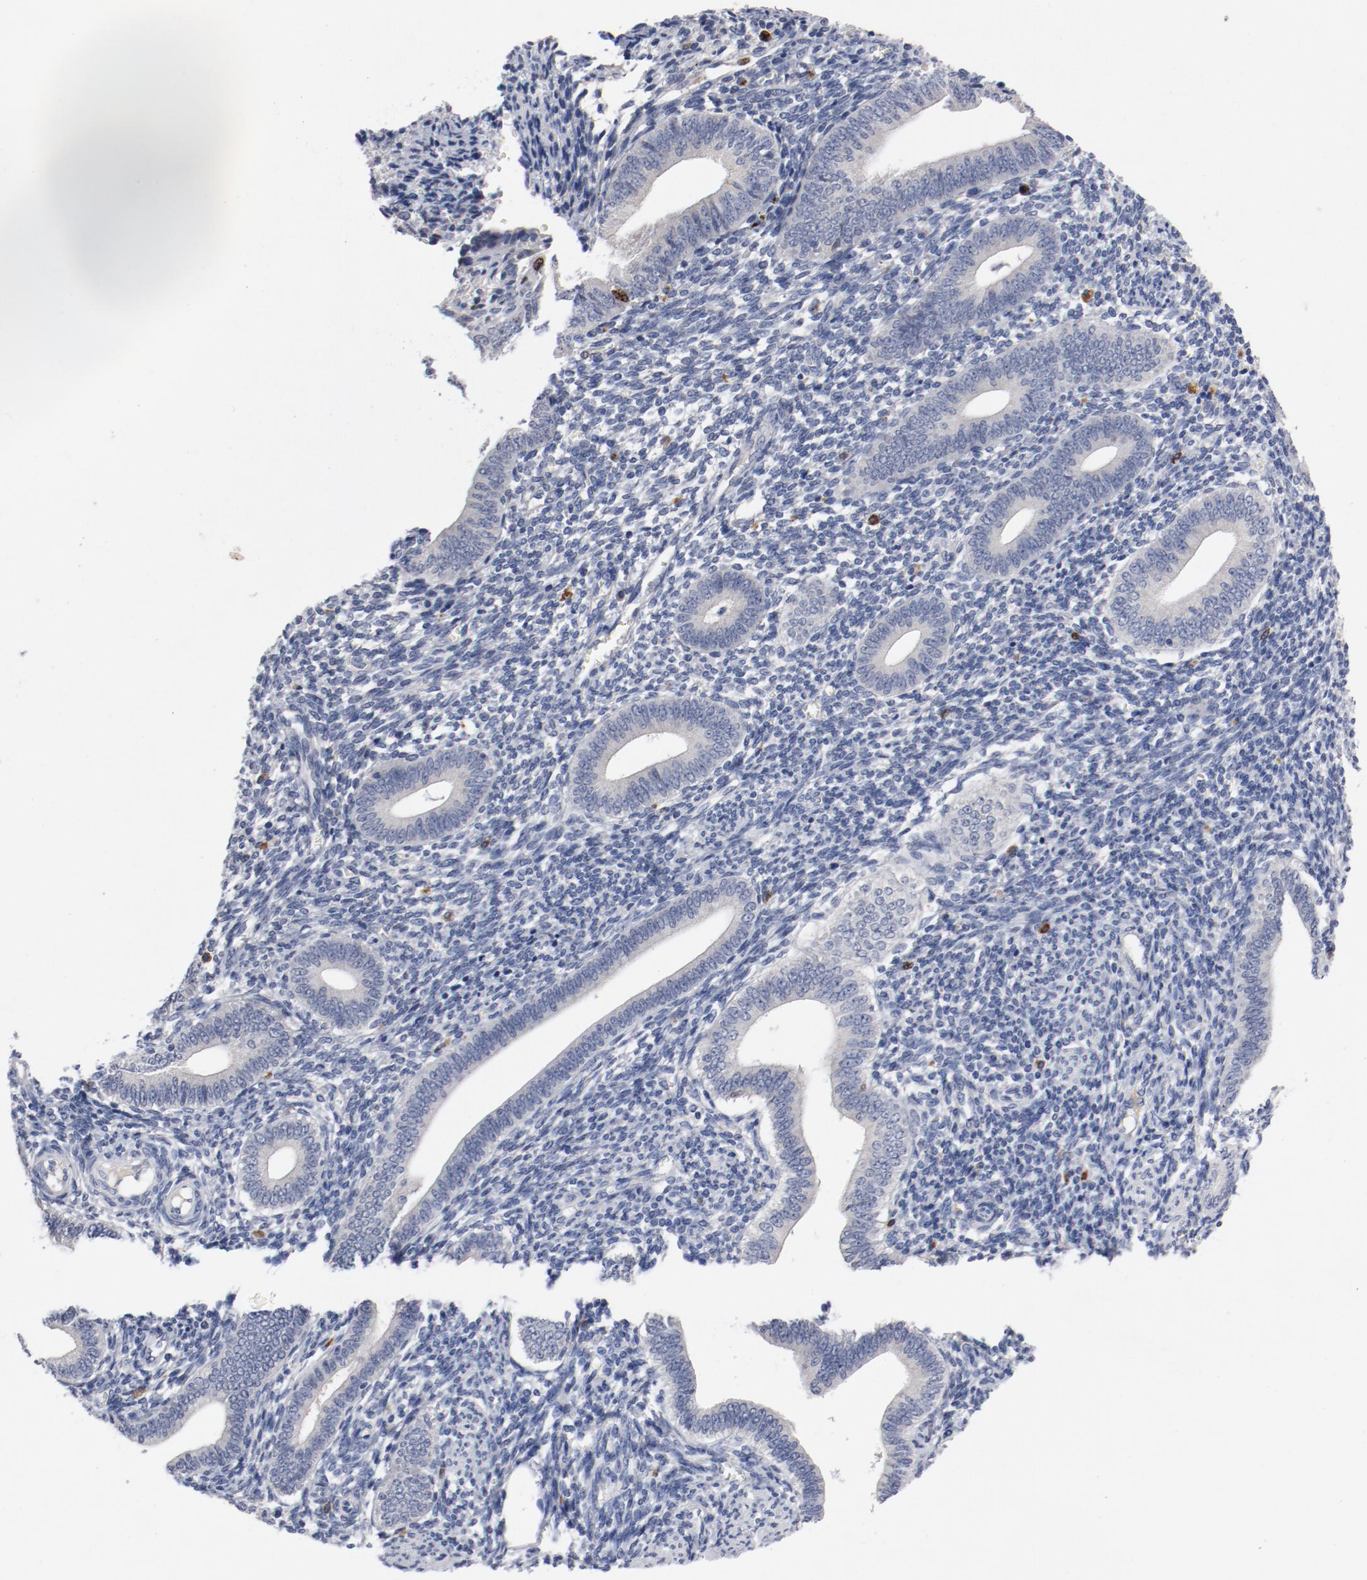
{"staining": {"intensity": "negative", "quantity": "none", "location": "none"}, "tissue": "endometrium", "cell_type": "Cells in endometrial stroma", "image_type": "normal", "snomed": [{"axis": "morphology", "description": "Normal tissue, NOS"}, {"axis": "topography", "description": "Uterus"}, {"axis": "topography", "description": "Endometrium"}], "caption": "The micrograph reveals no staining of cells in endometrial stroma in normal endometrium.", "gene": "BIRC5", "patient": {"sex": "female", "age": 33}}